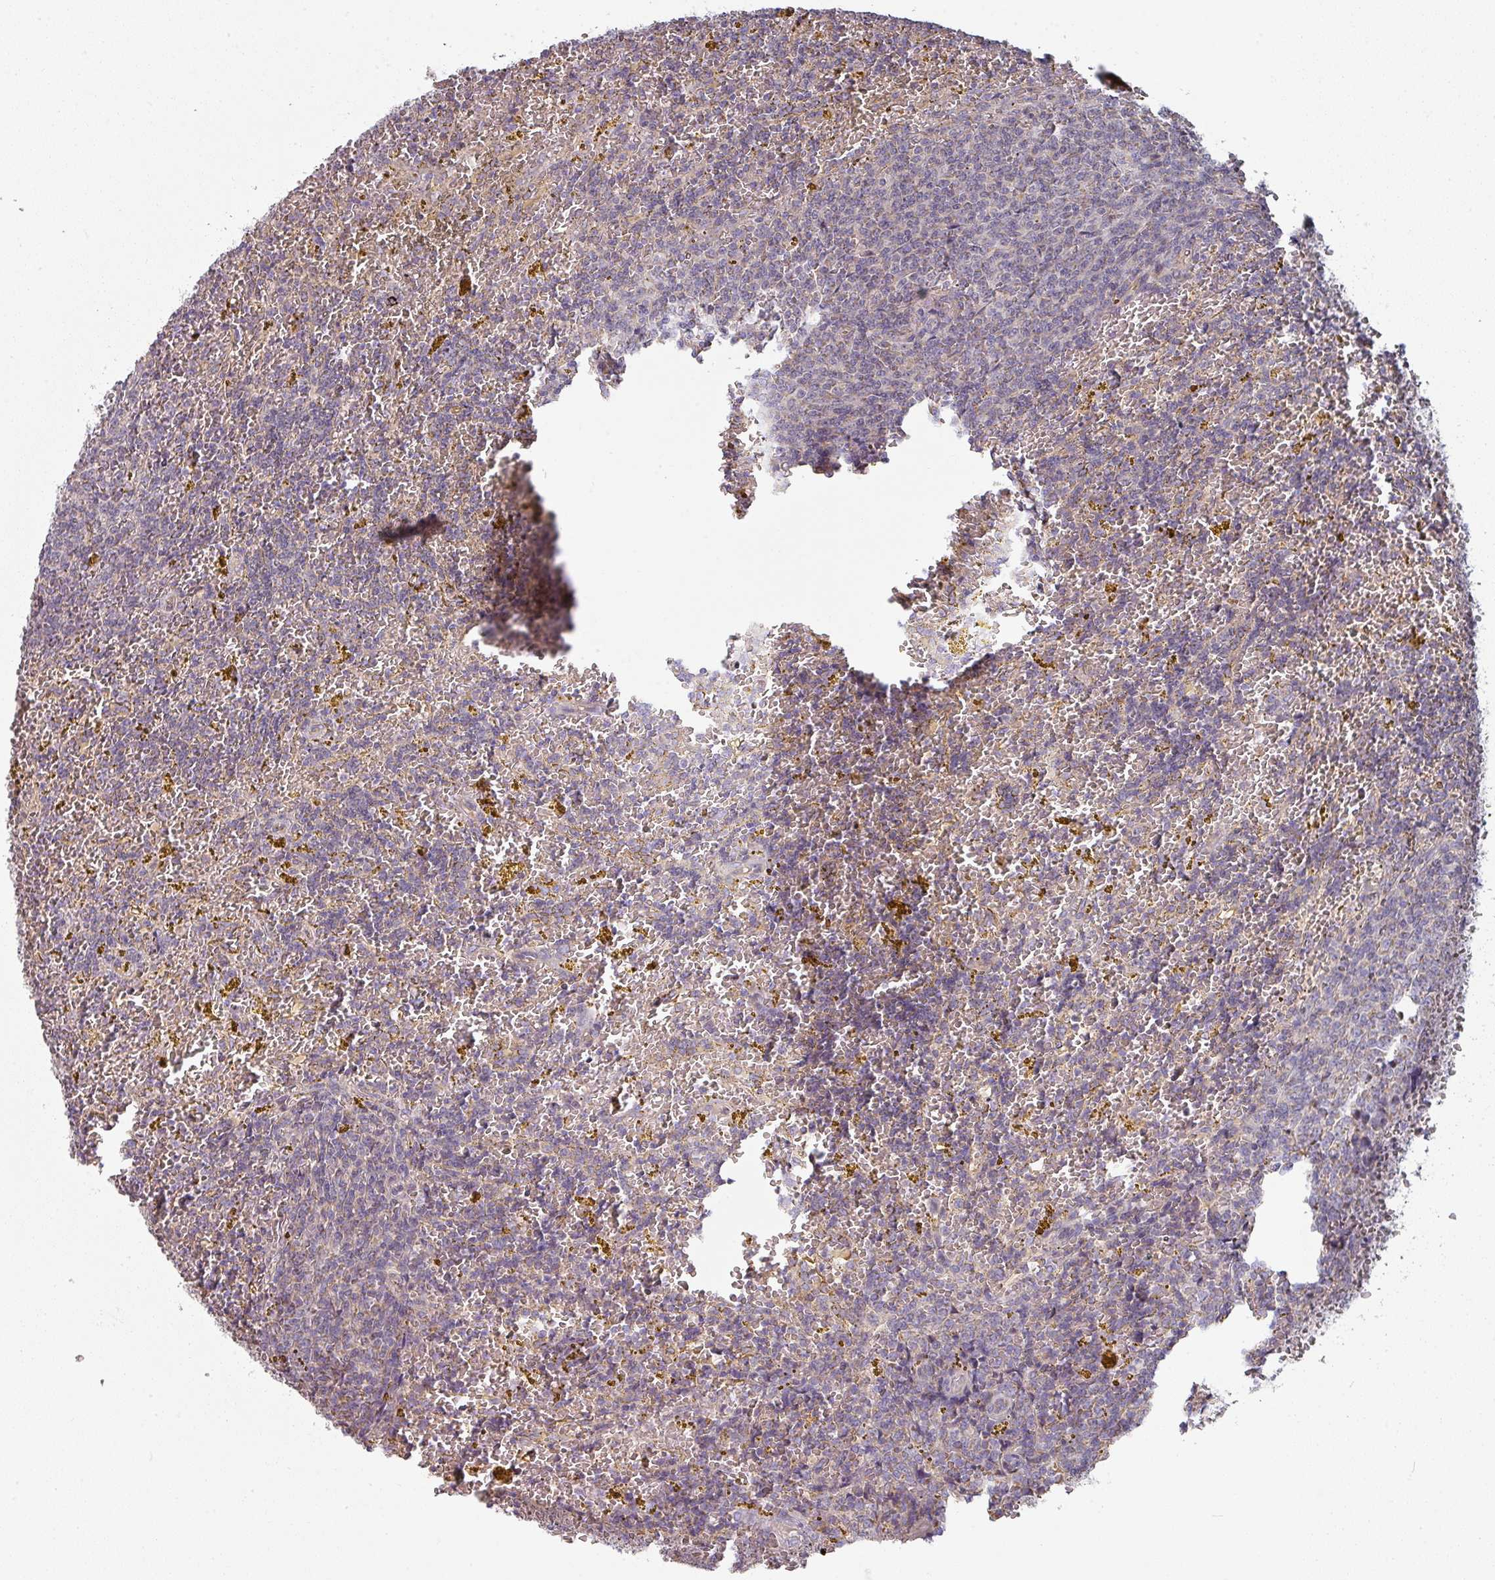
{"staining": {"intensity": "negative", "quantity": "none", "location": "none"}, "tissue": "lymphoma", "cell_type": "Tumor cells", "image_type": "cancer", "snomed": [{"axis": "morphology", "description": "Malignant lymphoma, non-Hodgkin's type, Low grade"}, {"axis": "topography", "description": "Spleen"}, {"axis": "topography", "description": "Lymph node"}], "caption": "Immunohistochemistry (IHC) histopathology image of neoplastic tissue: malignant lymphoma, non-Hodgkin's type (low-grade) stained with DAB (3,3'-diaminobenzidine) exhibits no significant protein positivity in tumor cells.", "gene": "PLEKHJ1", "patient": {"sex": "female", "age": 66}}